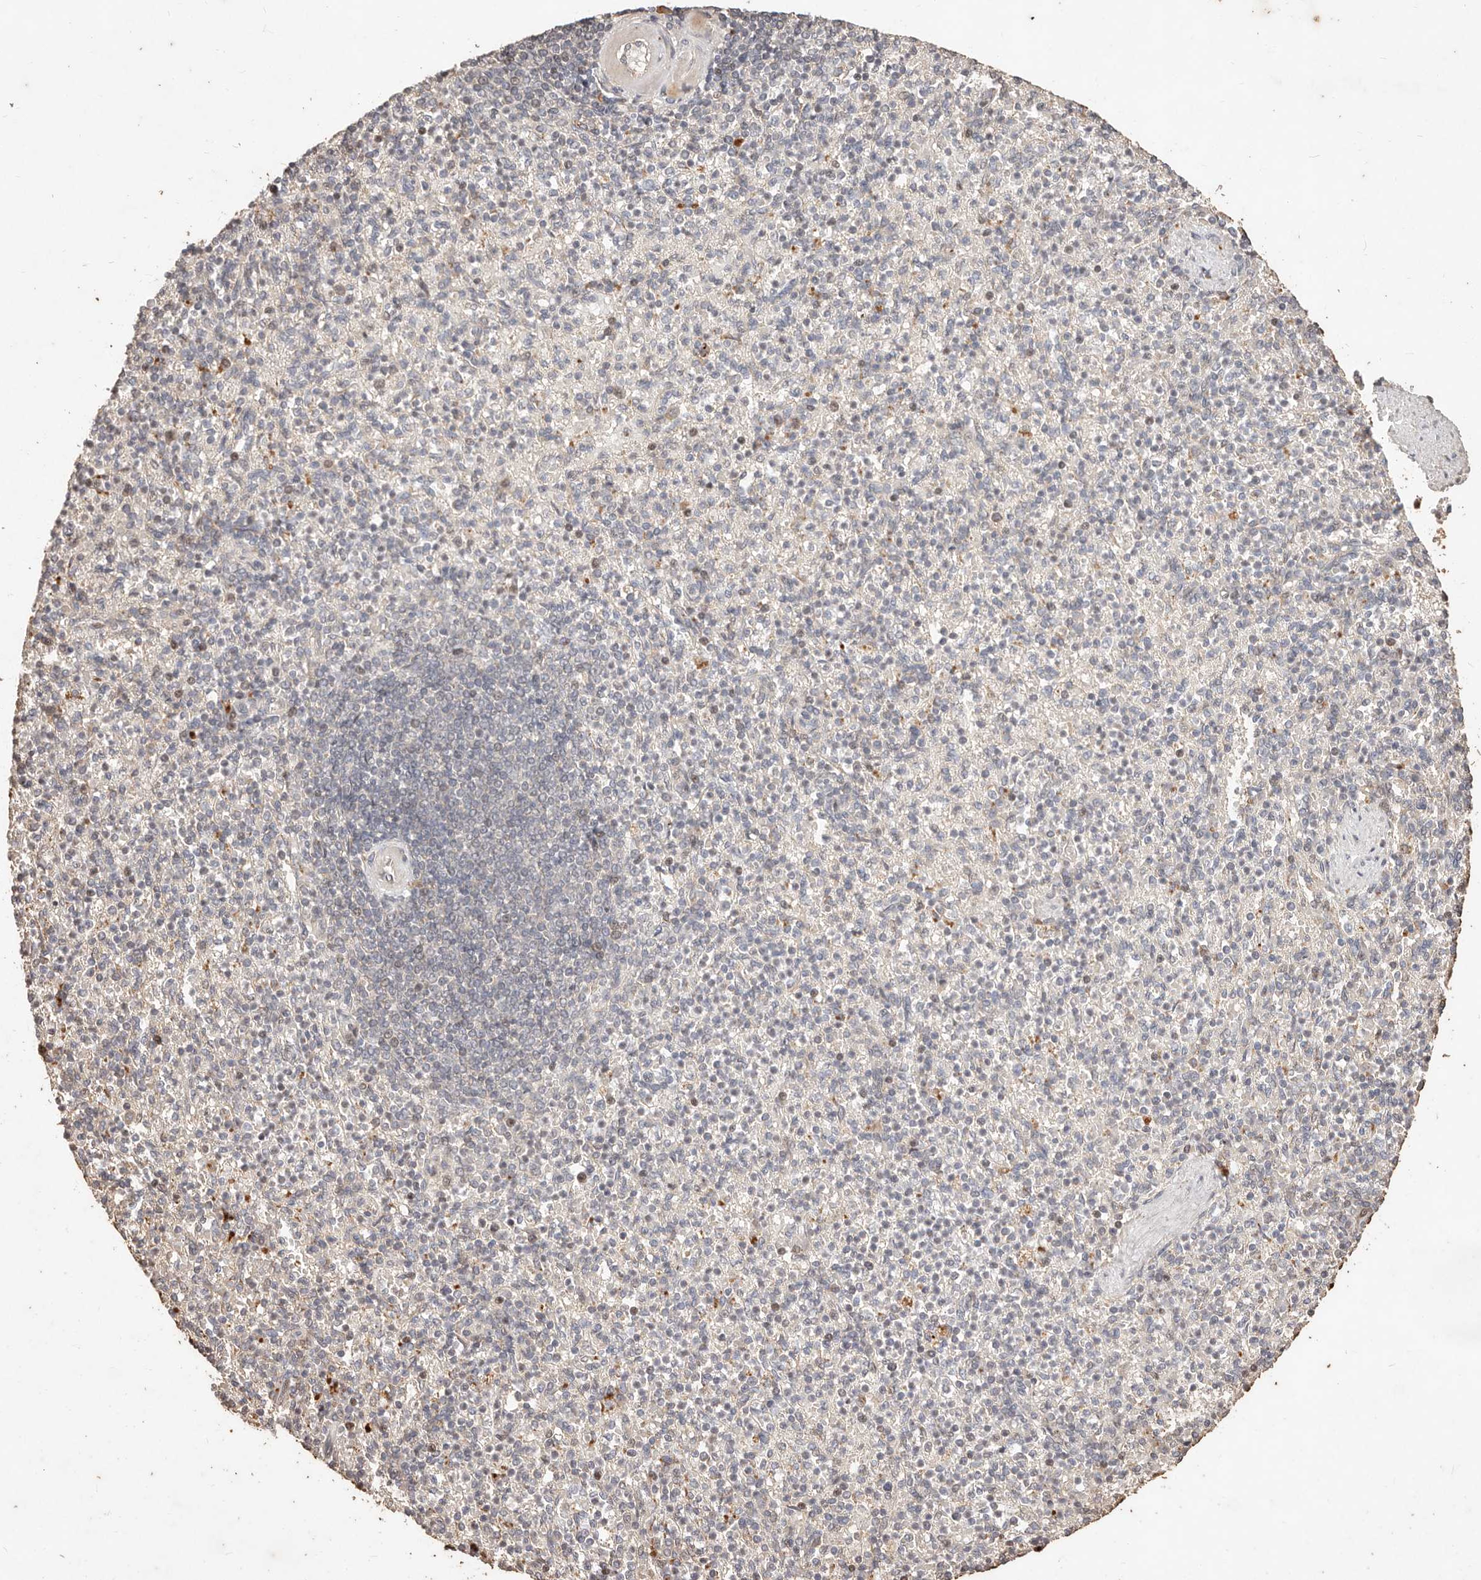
{"staining": {"intensity": "negative", "quantity": "none", "location": "none"}, "tissue": "spleen", "cell_type": "Cells in red pulp", "image_type": "normal", "snomed": [{"axis": "morphology", "description": "Normal tissue, NOS"}, {"axis": "topography", "description": "Spleen"}], "caption": "IHC image of normal human spleen stained for a protein (brown), which displays no expression in cells in red pulp. (DAB IHC, high magnification).", "gene": "KIF9", "patient": {"sex": "female", "age": 74}}